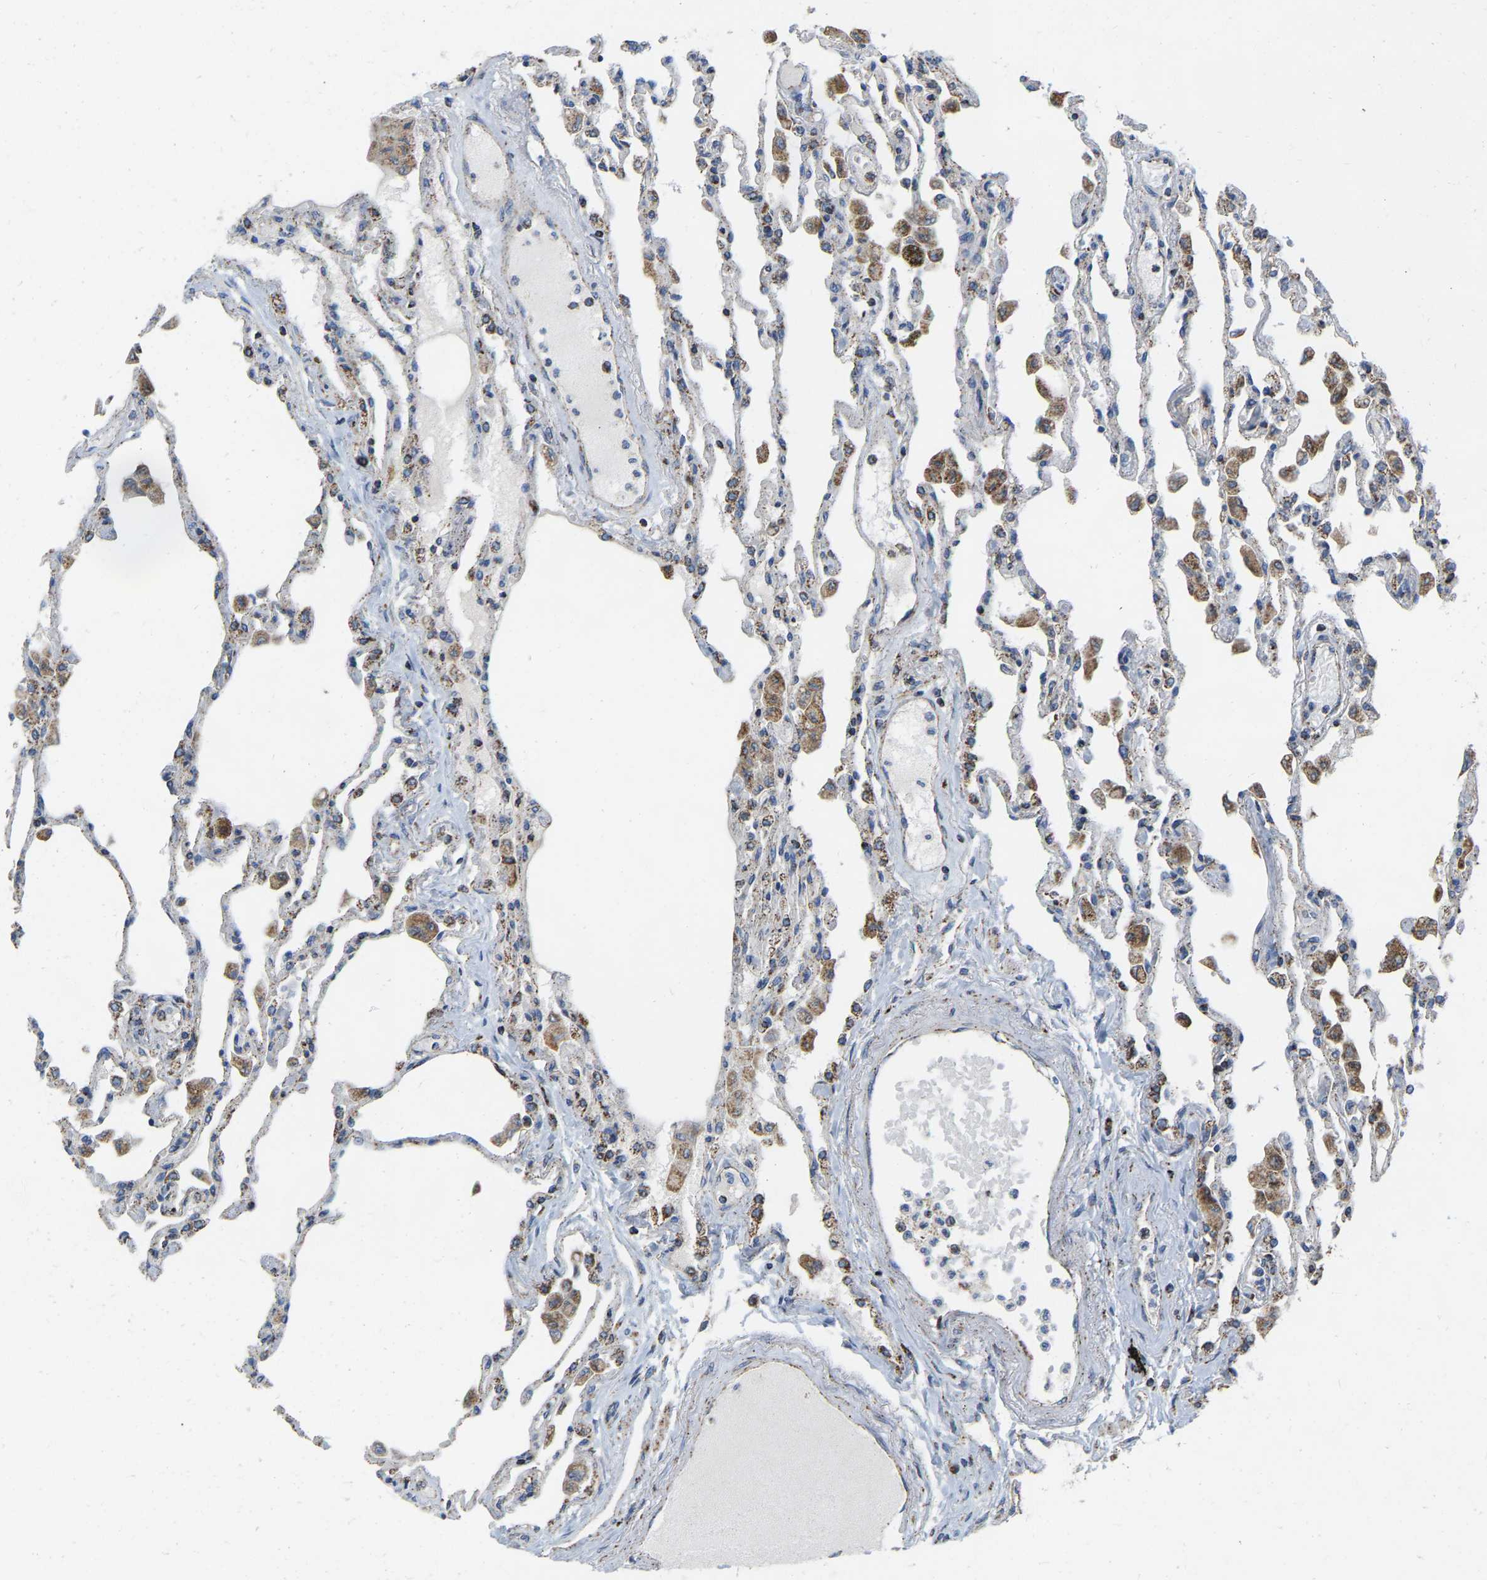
{"staining": {"intensity": "weak", "quantity": "<25%", "location": "cytoplasmic/membranous"}, "tissue": "lung", "cell_type": "Alveolar cells", "image_type": "normal", "snomed": [{"axis": "morphology", "description": "Normal tissue, NOS"}, {"axis": "topography", "description": "Bronchus"}, {"axis": "topography", "description": "Lung"}], "caption": "Immunohistochemistry photomicrograph of benign human lung stained for a protein (brown), which demonstrates no staining in alveolar cells.", "gene": "CBLB", "patient": {"sex": "female", "age": 49}}